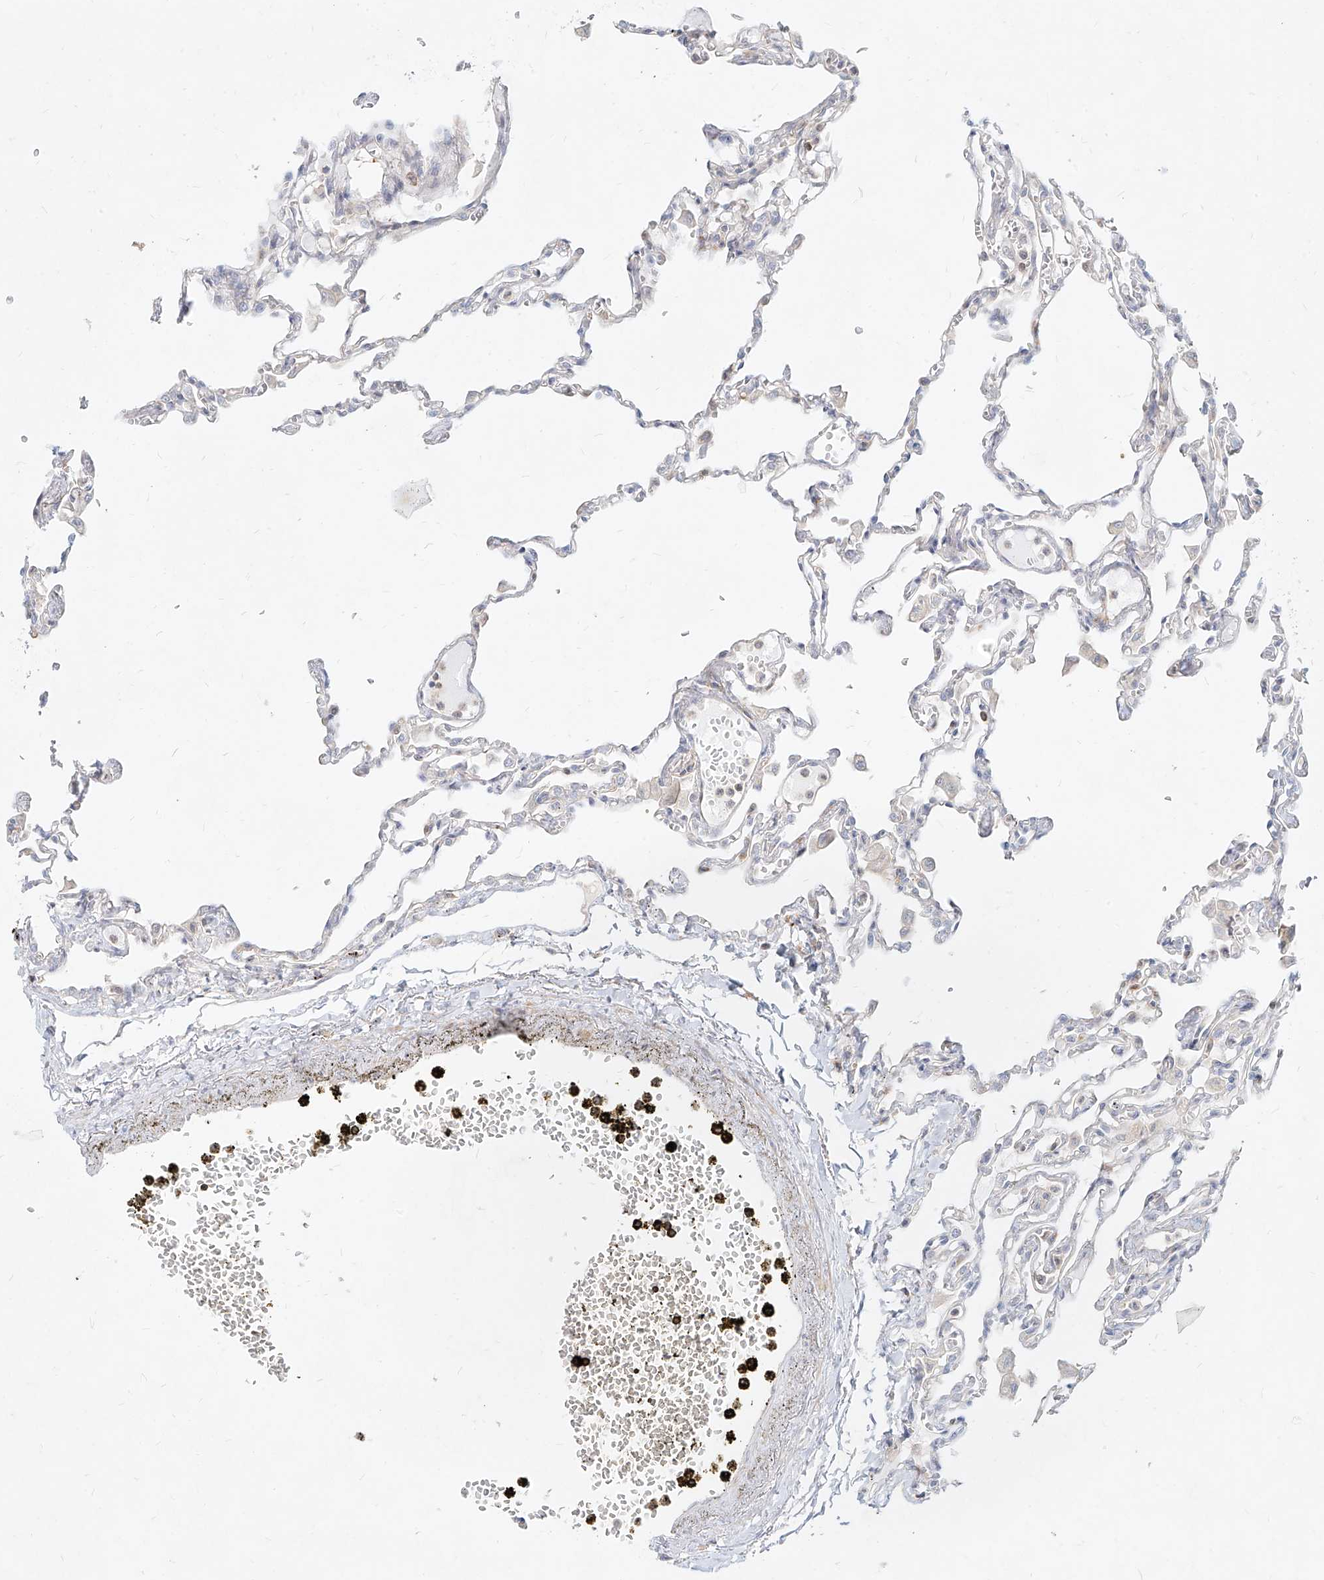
{"staining": {"intensity": "weak", "quantity": "<25%", "location": "cytoplasmic/membranous"}, "tissue": "lung", "cell_type": "Alveolar cells", "image_type": "normal", "snomed": [{"axis": "morphology", "description": "Normal tissue, NOS"}, {"axis": "topography", "description": "Bronchus"}, {"axis": "topography", "description": "Lung"}], "caption": "DAB immunohistochemical staining of unremarkable lung exhibits no significant positivity in alveolar cells. (Brightfield microscopy of DAB (3,3'-diaminobenzidine) IHC at high magnification).", "gene": "SLC2A12", "patient": {"sex": "female", "age": 49}}